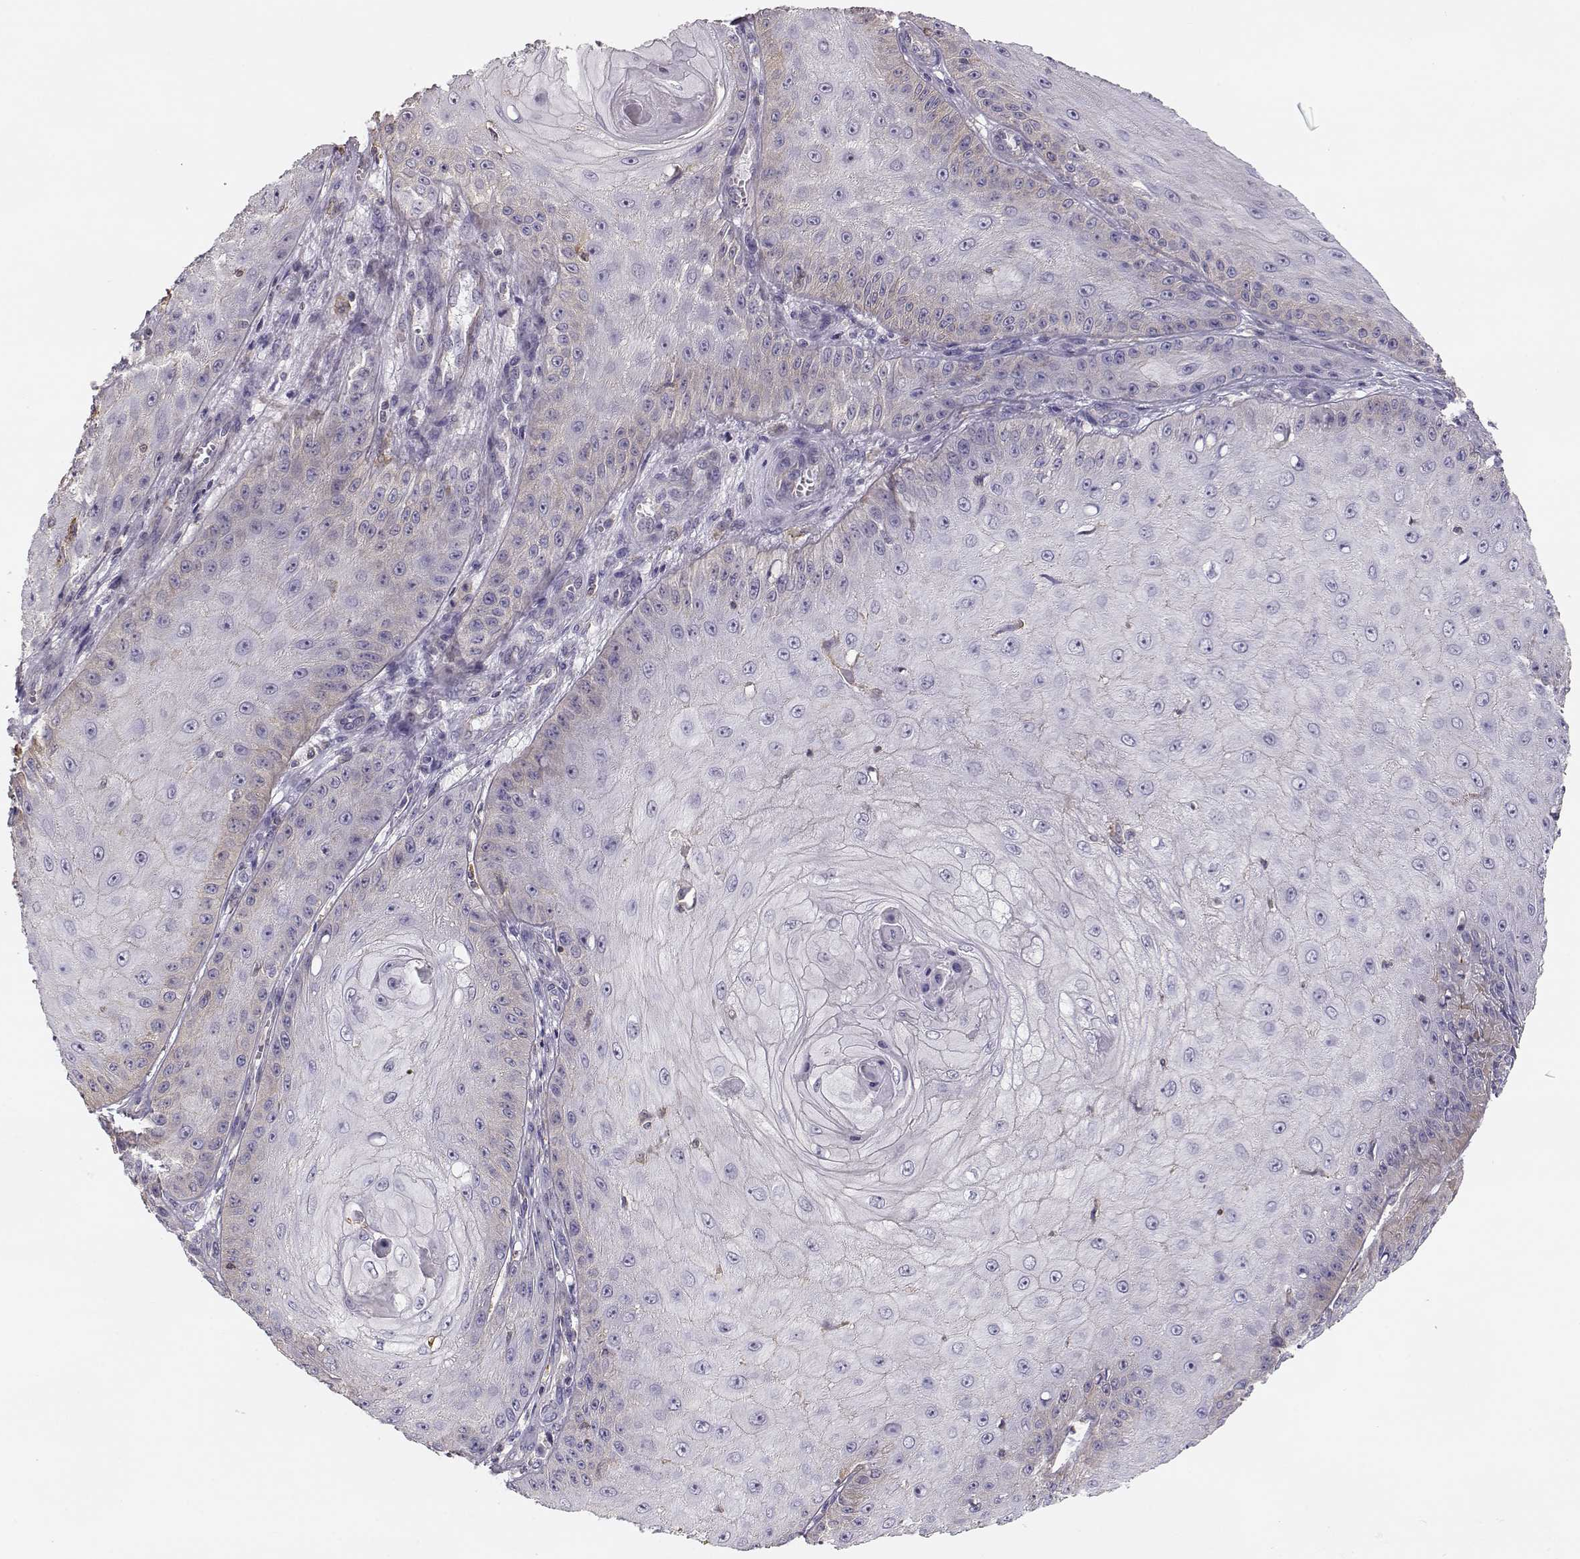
{"staining": {"intensity": "negative", "quantity": "none", "location": "none"}, "tissue": "skin cancer", "cell_type": "Tumor cells", "image_type": "cancer", "snomed": [{"axis": "morphology", "description": "Squamous cell carcinoma, NOS"}, {"axis": "topography", "description": "Skin"}], "caption": "IHC image of neoplastic tissue: skin squamous cell carcinoma stained with DAB demonstrates no significant protein staining in tumor cells. (Stains: DAB (3,3'-diaminobenzidine) immunohistochemistry (IHC) with hematoxylin counter stain, Microscopy: brightfield microscopy at high magnification).", "gene": "DAPL1", "patient": {"sex": "male", "age": 70}}